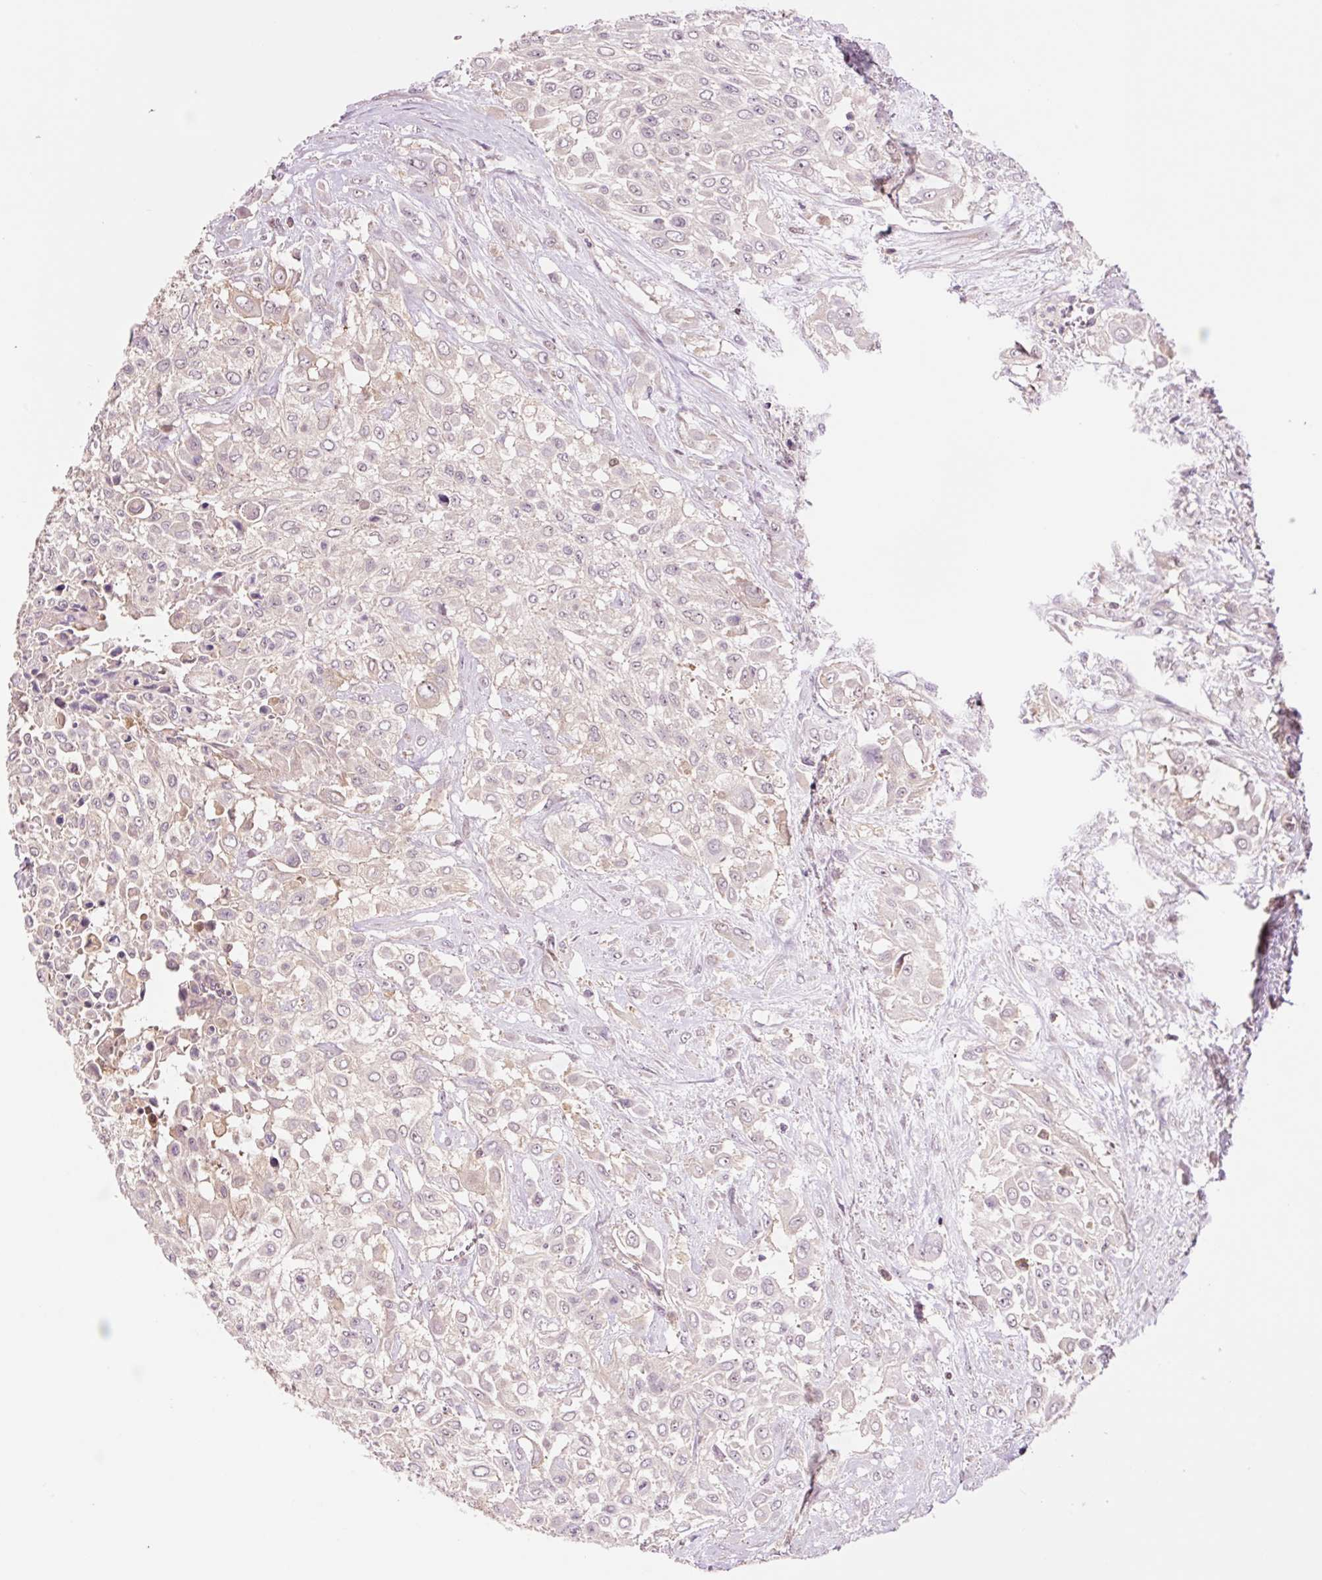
{"staining": {"intensity": "negative", "quantity": "none", "location": "none"}, "tissue": "urothelial cancer", "cell_type": "Tumor cells", "image_type": "cancer", "snomed": [{"axis": "morphology", "description": "Urothelial carcinoma, High grade"}, {"axis": "topography", "description": "Urinary bladder"}], "caption": "Immunohistochemical staining of urothelial cancer demonstrates no significant staining in tumor cells.", "gene": "DPPA4", "patient": {"sex": "male", "age": 57}}